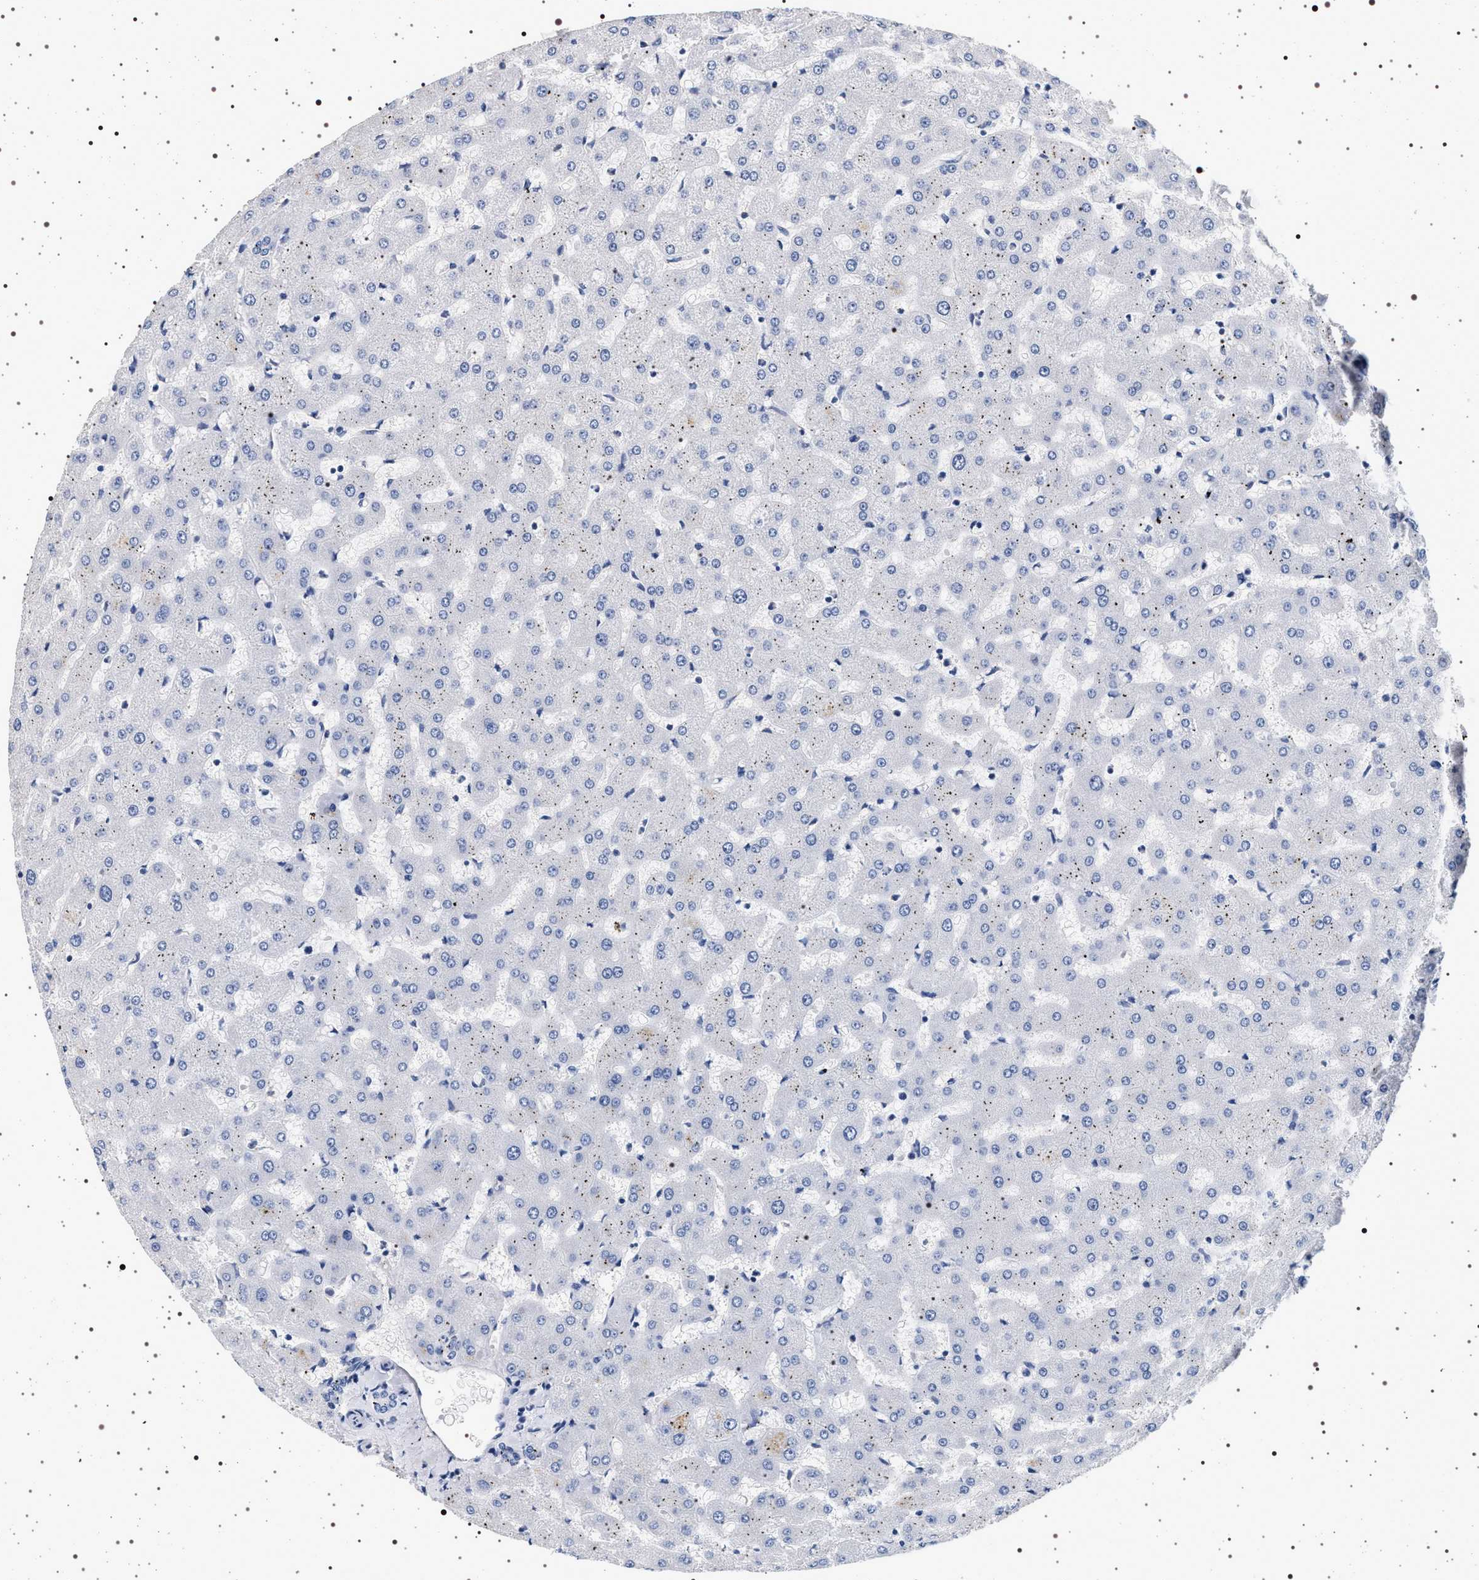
{"staining": {"intensity": "negative", "quantity": "none", "location": "none"}, "tissue": "liver", "cell_type": "Cholangiocytes", "image_type": "normal", "snomed": [{"axis": "morphology", "description": "Normal tissue, NOS"}, {"axis": "topography", "description": "Liver"}], "caption": "This is an IHC image of normal human liver. There is no positivity in cholangiocytes.", "gene": "HSD17B1", "patient": {"sex": "female", "age": 63}}